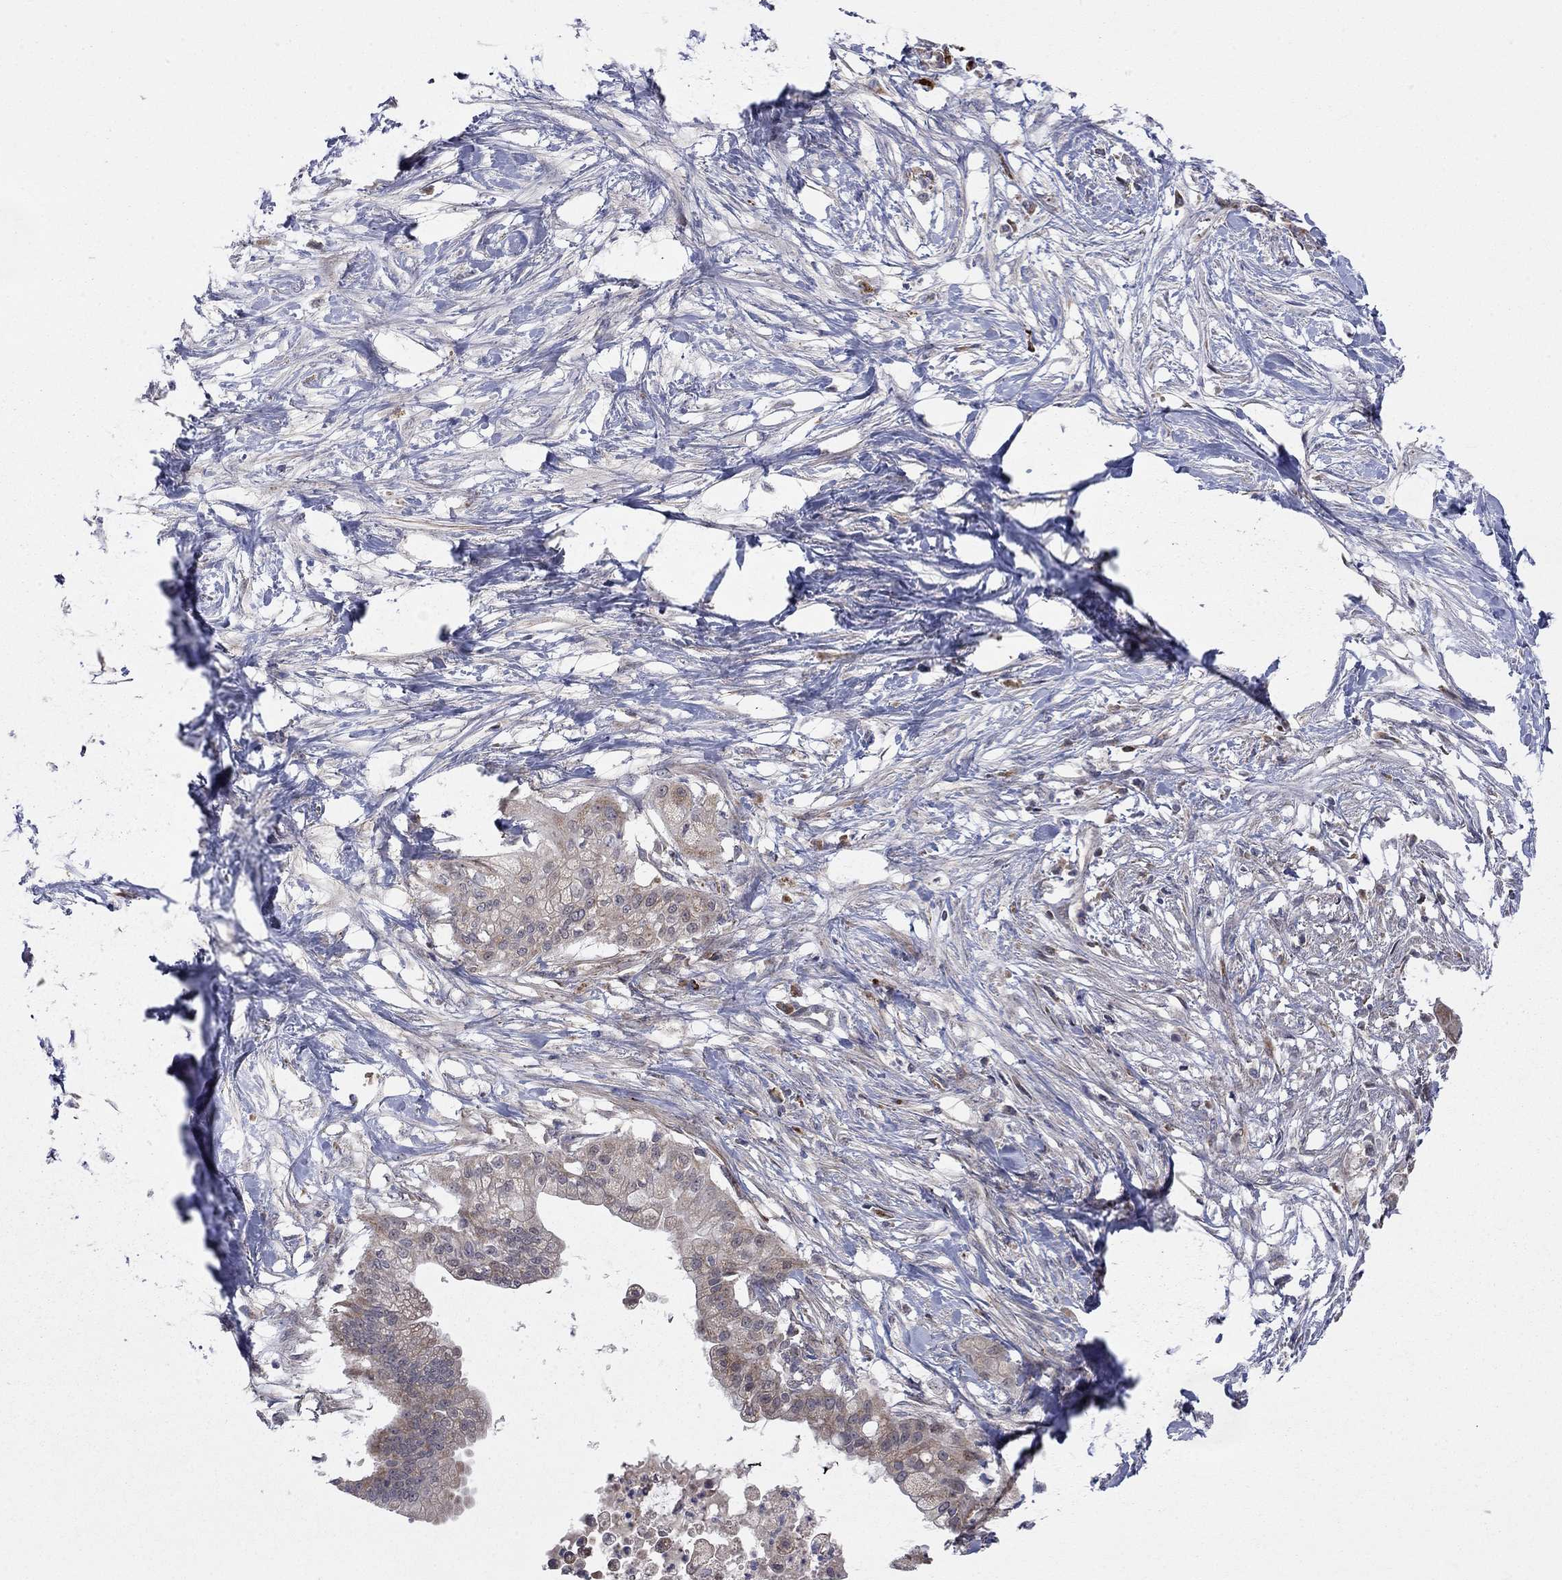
{"staining": {"intensity": "weak", "quantity": ">75%", "location": "cytoplasmic/membranous"}, "tissue": "pancreatic cancer", "cell_type": "Tumor cells", "image_type": "cancer", "snomed": [{"axis": "morphology", "description": "Normal tissue, NOS"}, {"axis": "morphology", "description": "Adenocarcinoma, NOS"}, {"axis": "topography", "description": "Pancreas"}], "caption": "Immunohistochemical staining of human pancreatic cancer shows weak cytoplasmic/membranous protein positivity in approximately >75% of tumor cells.", "gene": "IDS", "patient": {"sex": "female", "age": 58}}